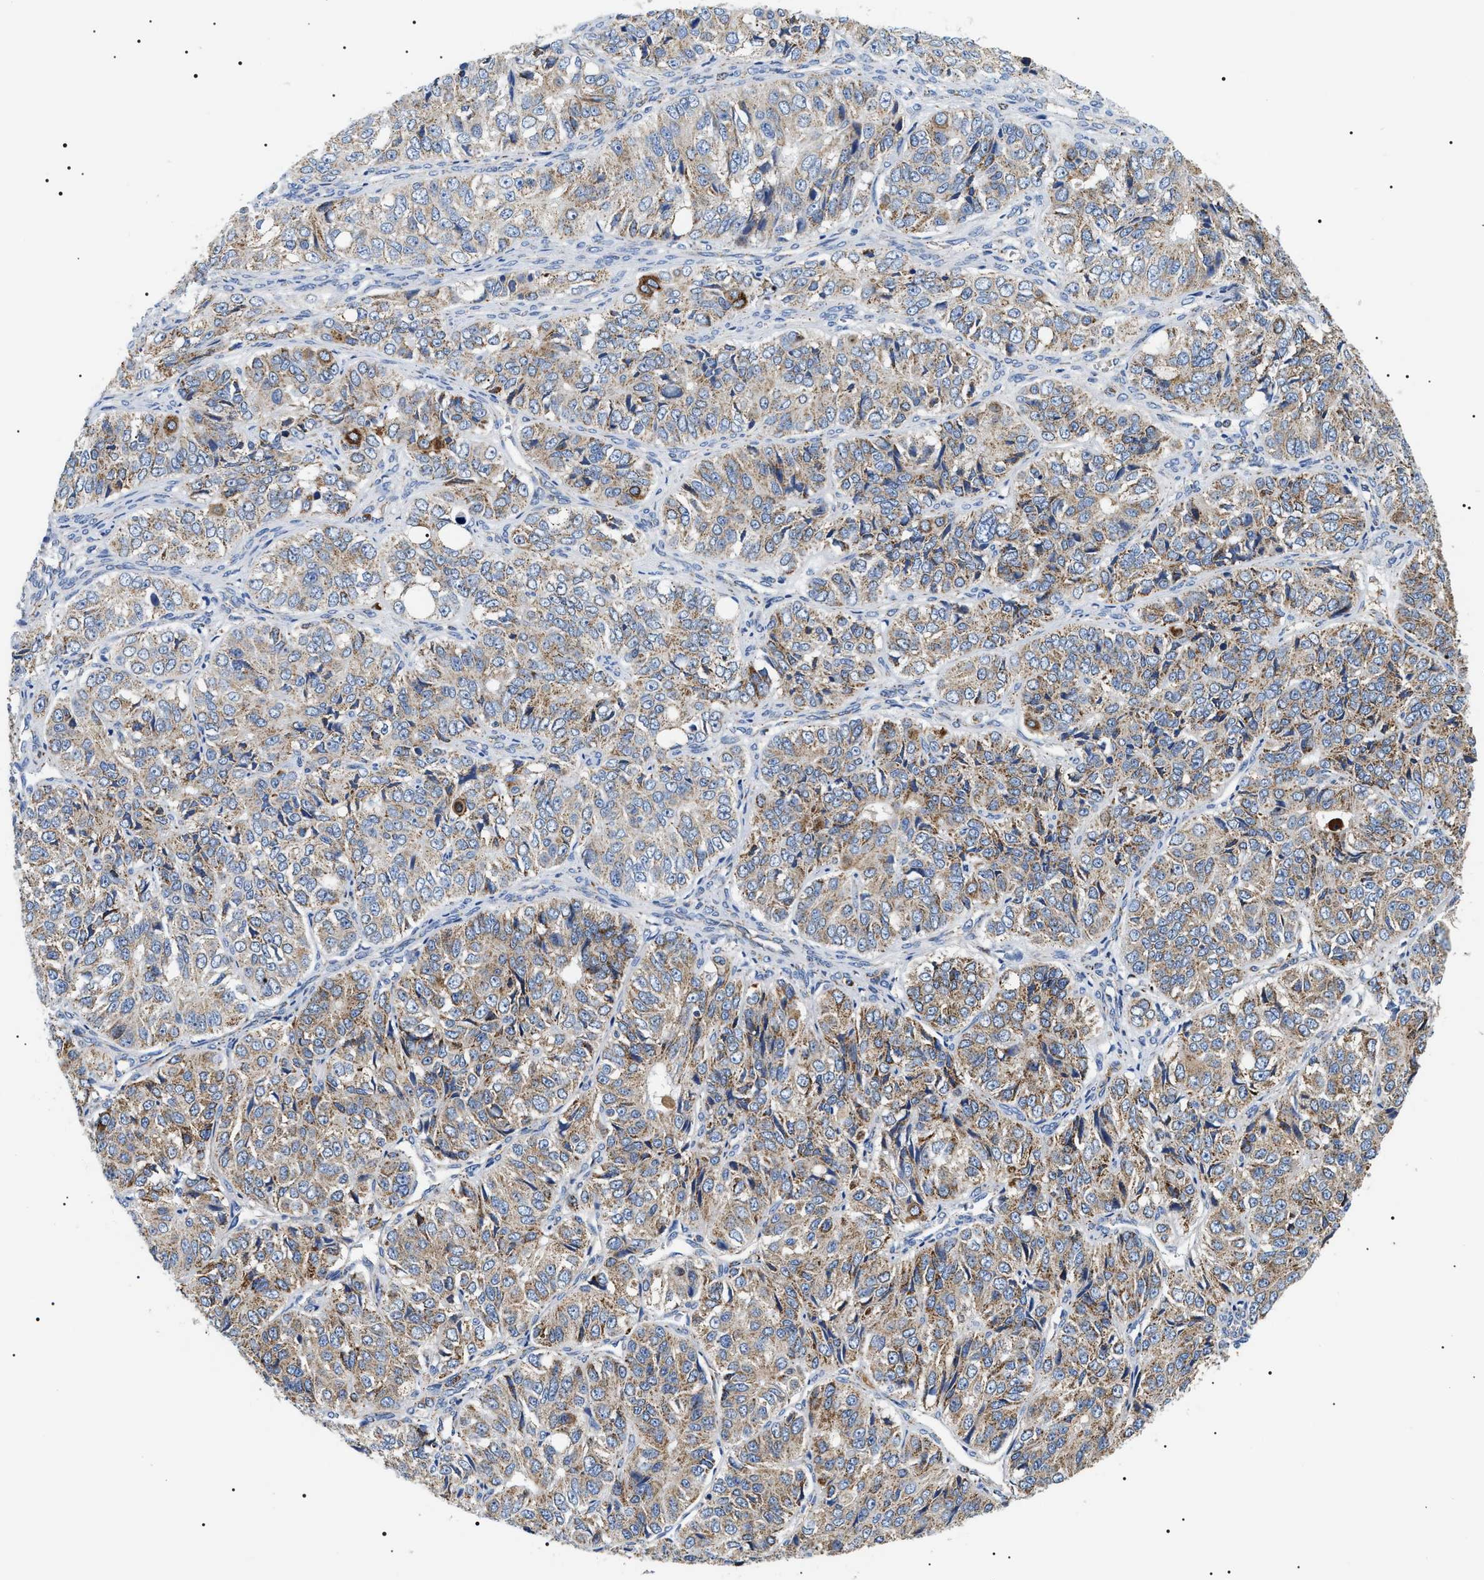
{"staining": {"intensity": "moderate", "quantity": ">75%", "location": "cytoplasmic/membranous"}, "tissue": "ovarian cancer", "cell_type": "Tumor cells", "image_type": "cancer", "snomed": [{"axis": "morphology", "description": "Carcinoma, endometroid"}, {"axis": "topography", "description": "Ovary"}], "caption": "Protein expression by IHC shows moderate cytoplasmic/membranous positivity in approximately >75% of tumor cells in ovarian cancer (endometroid carcinoma). The staining is performed using DAB (3,3'-diaminobenzidine) brown chromogen to label protein expression. The nuclei are counter-stained blue using hematoxylin.", "gene": "OXSM", "patient": {"sex": "female", "age": 51}}